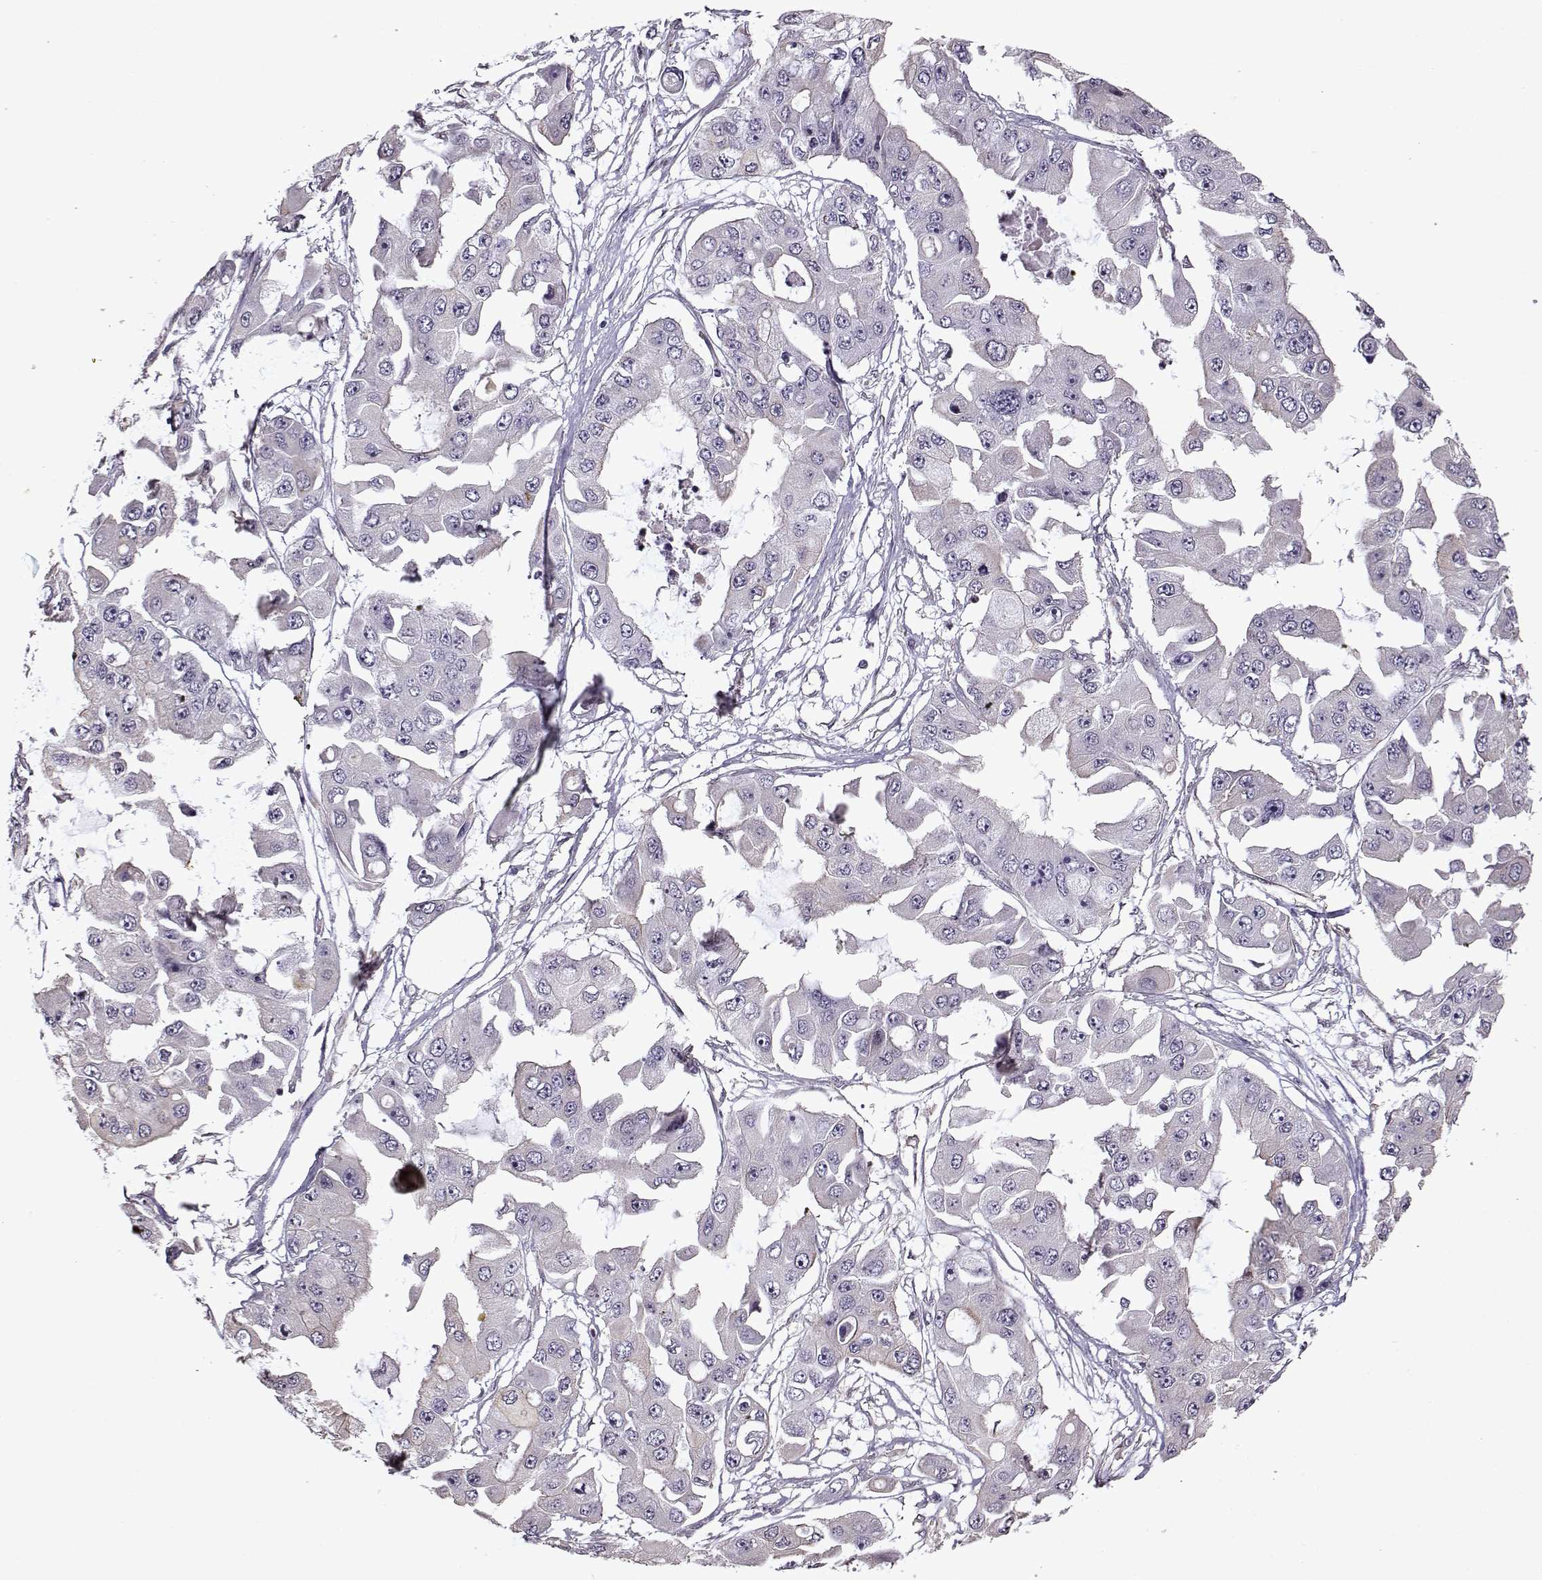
{"staining": {"intensity": "negative", "quantity": "none", "location": "none"}, "tissue": "ovarian cancer", "cell_type": "Tumor cells", "image_type": "cancer", "snomed": [{"axis": "morphology", "description": "Cystadenocarcinoma, serous, NOS"}, {"axis": "topography", "description": "Ovary"}], "caption": "Tumor cells are negative for brown protein staining in ovarian serous cystadenocarcinoma. (IHC, brightfield microscopy, high magnification).", "gene": "KRT9", "patient": {"sex": "female", "age": 56}}